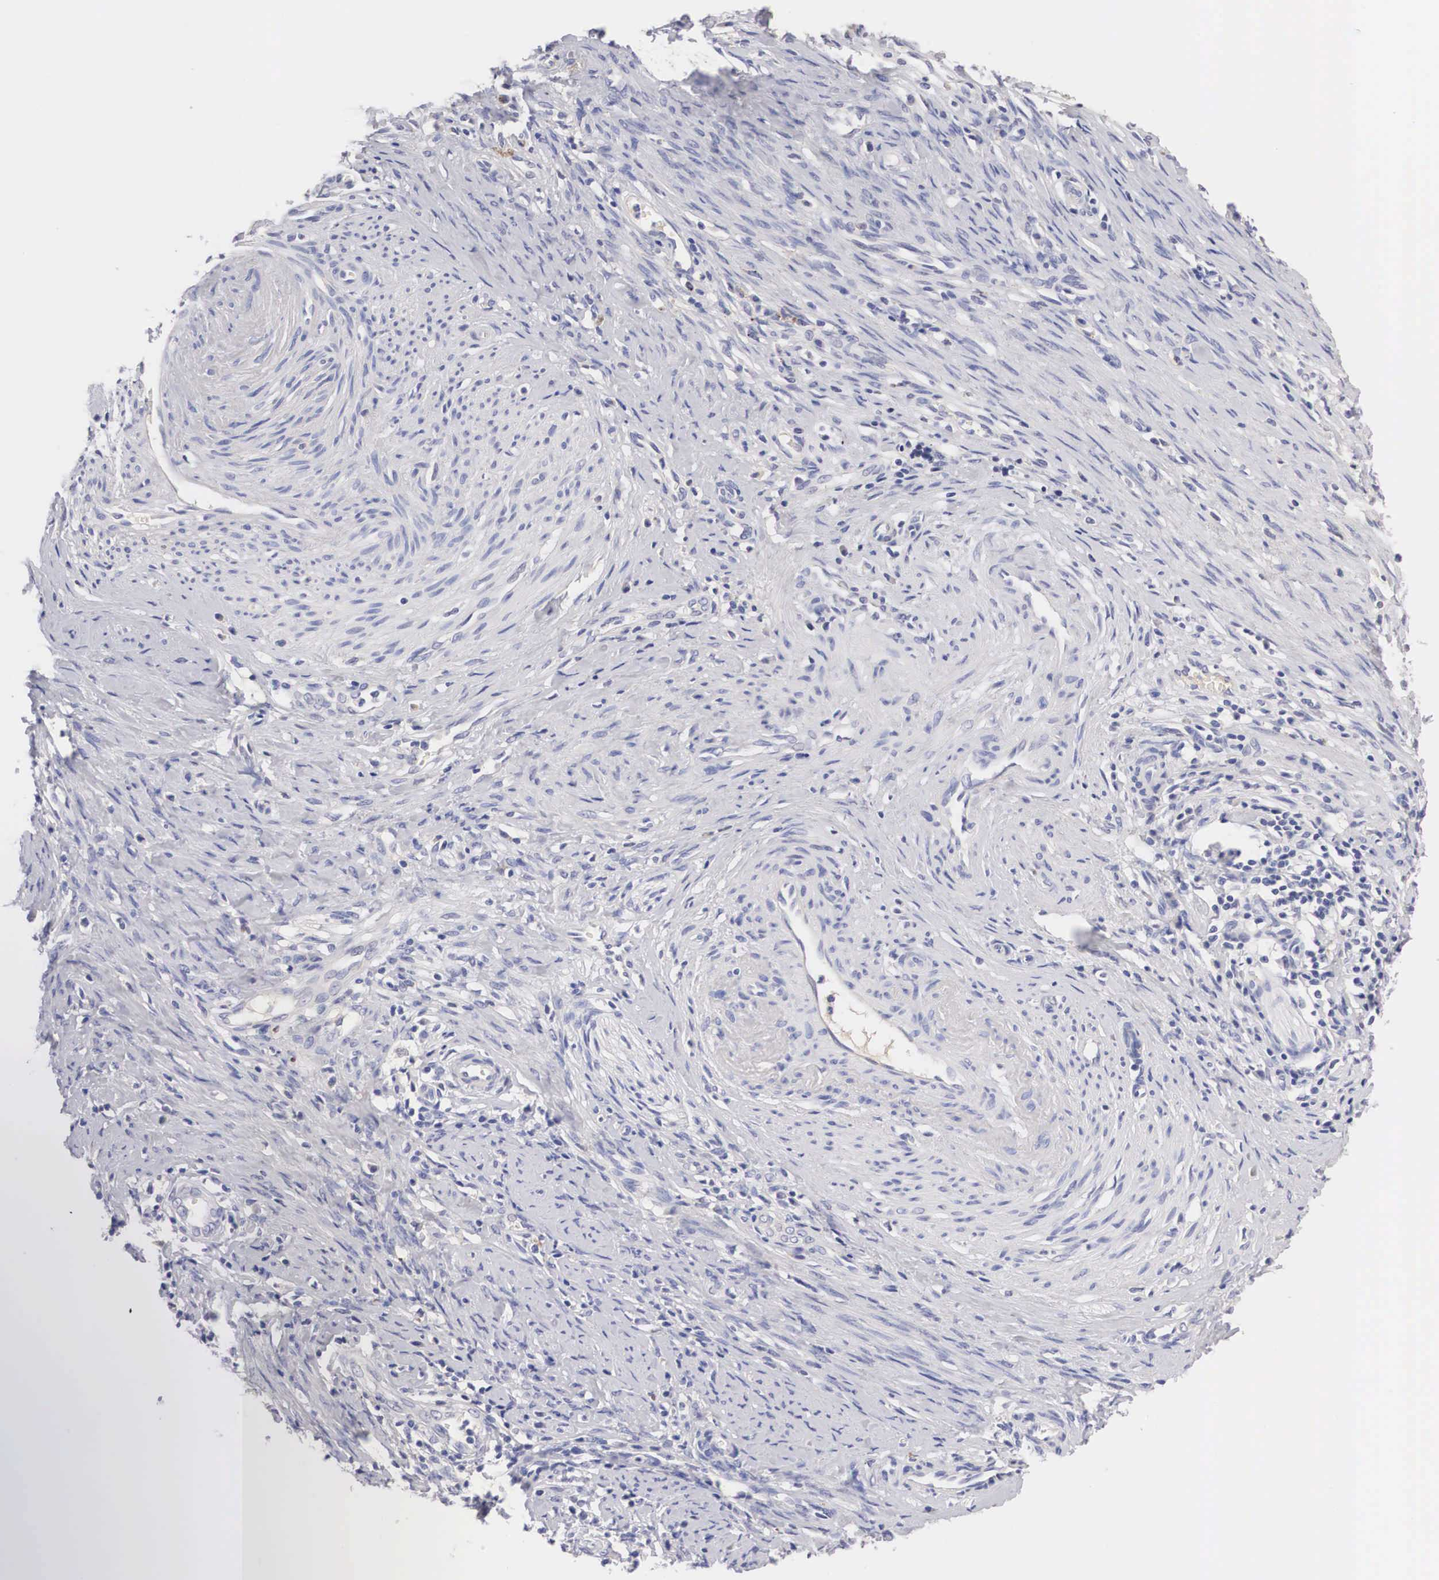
{"staining": {"intensity": "negative", "quantity": "none", "location": "none"}, "tissue": "cervical cancer", "cell_type": "Tumor cells", "image_type": "cancer", "snomed": [{"axis": "morphology", "description": "Squamous cell carcinoma, NOS"}, {"axis": "topography", "description": "Cervix"}], "caption": "Protein analysis of cervical cancer reveals no significant expression in tumor cells. (Immunohistochemistry, brightfield microscopy, high magnification).", "gene": "ABHD4", "patient": {"sex": "female", "age": 41}}